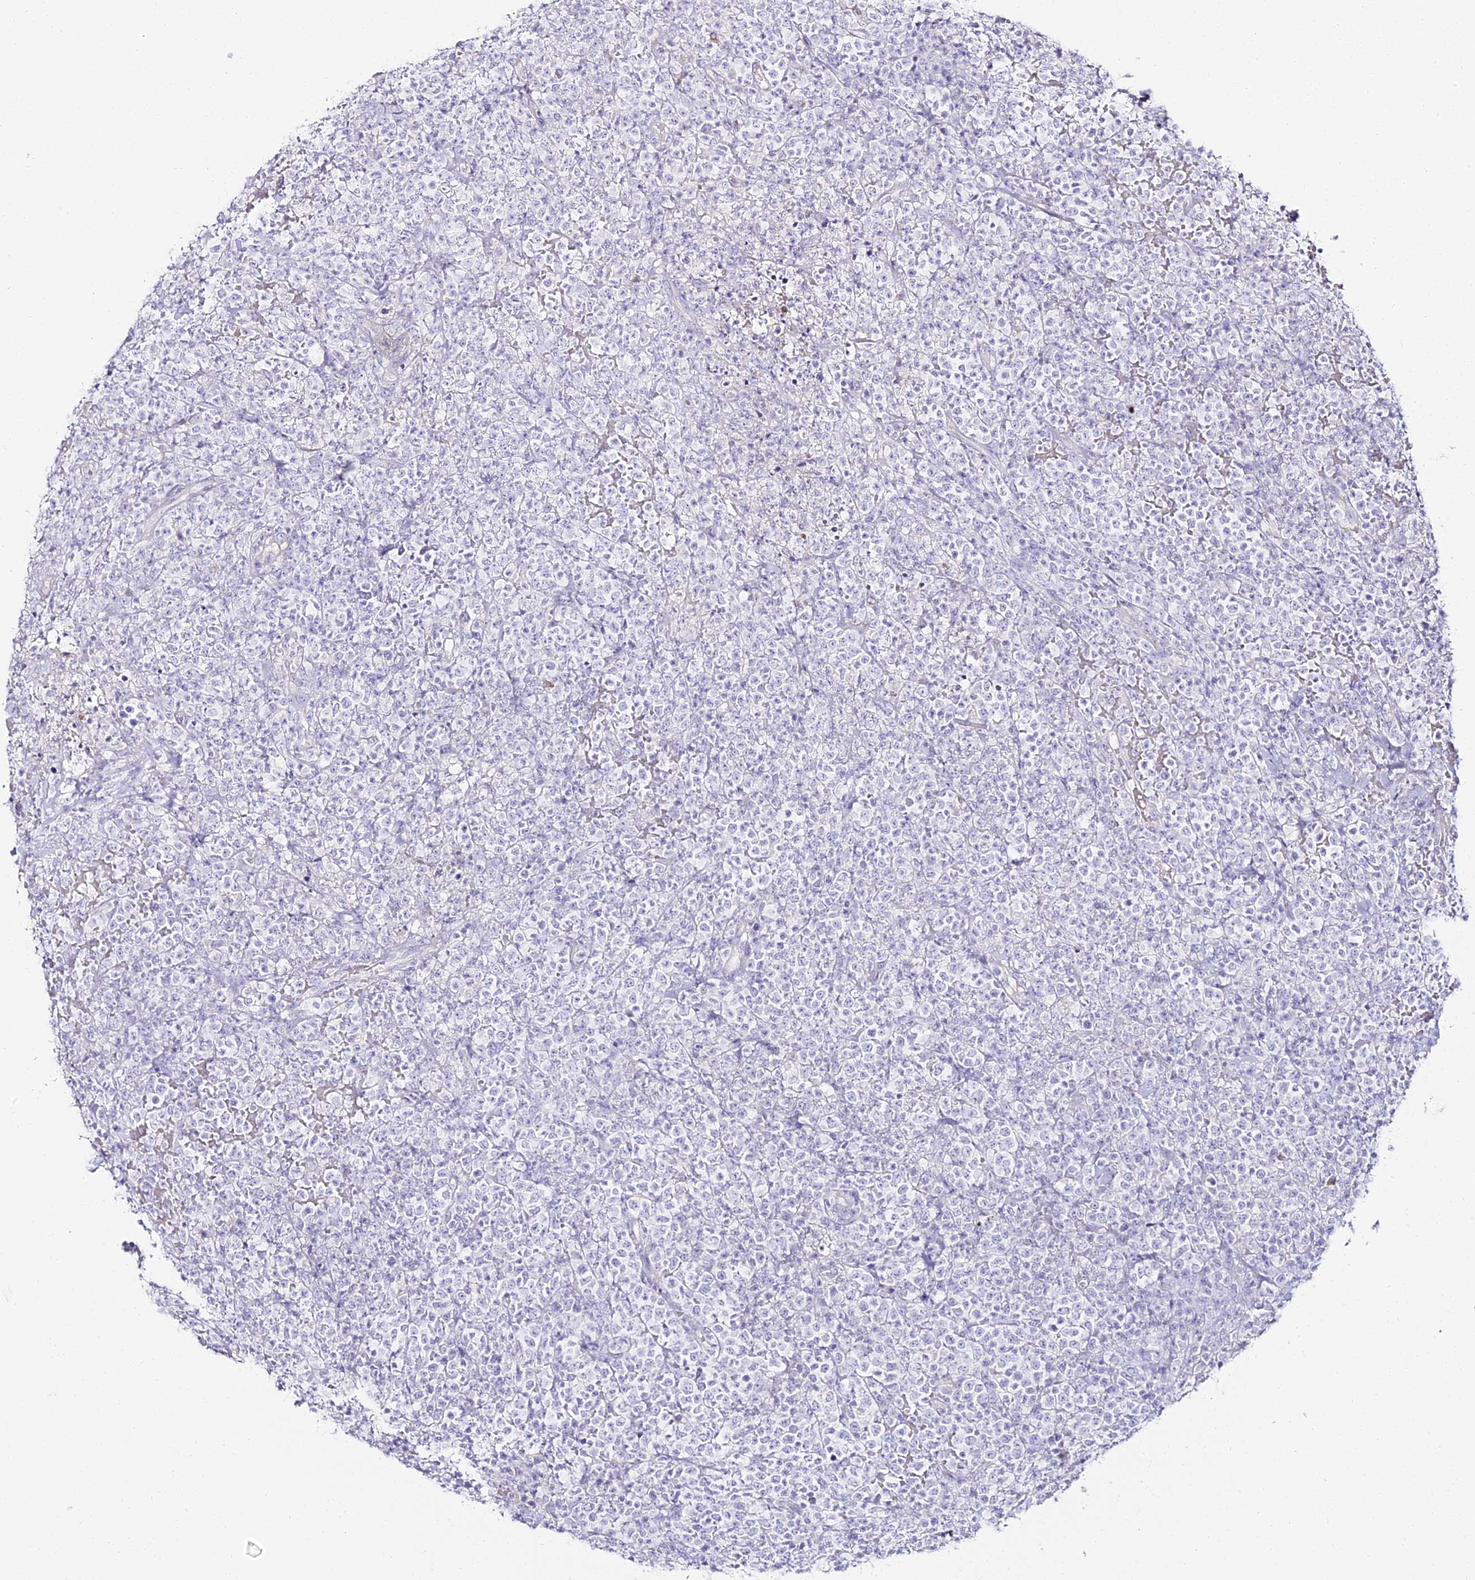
{"staining": {"intensity": "negative", "quantity": "none", "location": "none"}, "tissue": "lymphoma", "cell_type": "Tumor cells", "image_type": "cancer", "snomed": [{"axis": "morphology", "description": "Malignant lymphoma, non-Hodgkin's type, High grade"}, {"axis": "topography", "description": "Colon"}], "caption": "Immunohistochemistry of human lymphoma shows no positivity in tumor cells.", "gene": "ALPG", "patient": {"sex": "female", "age": 53}}